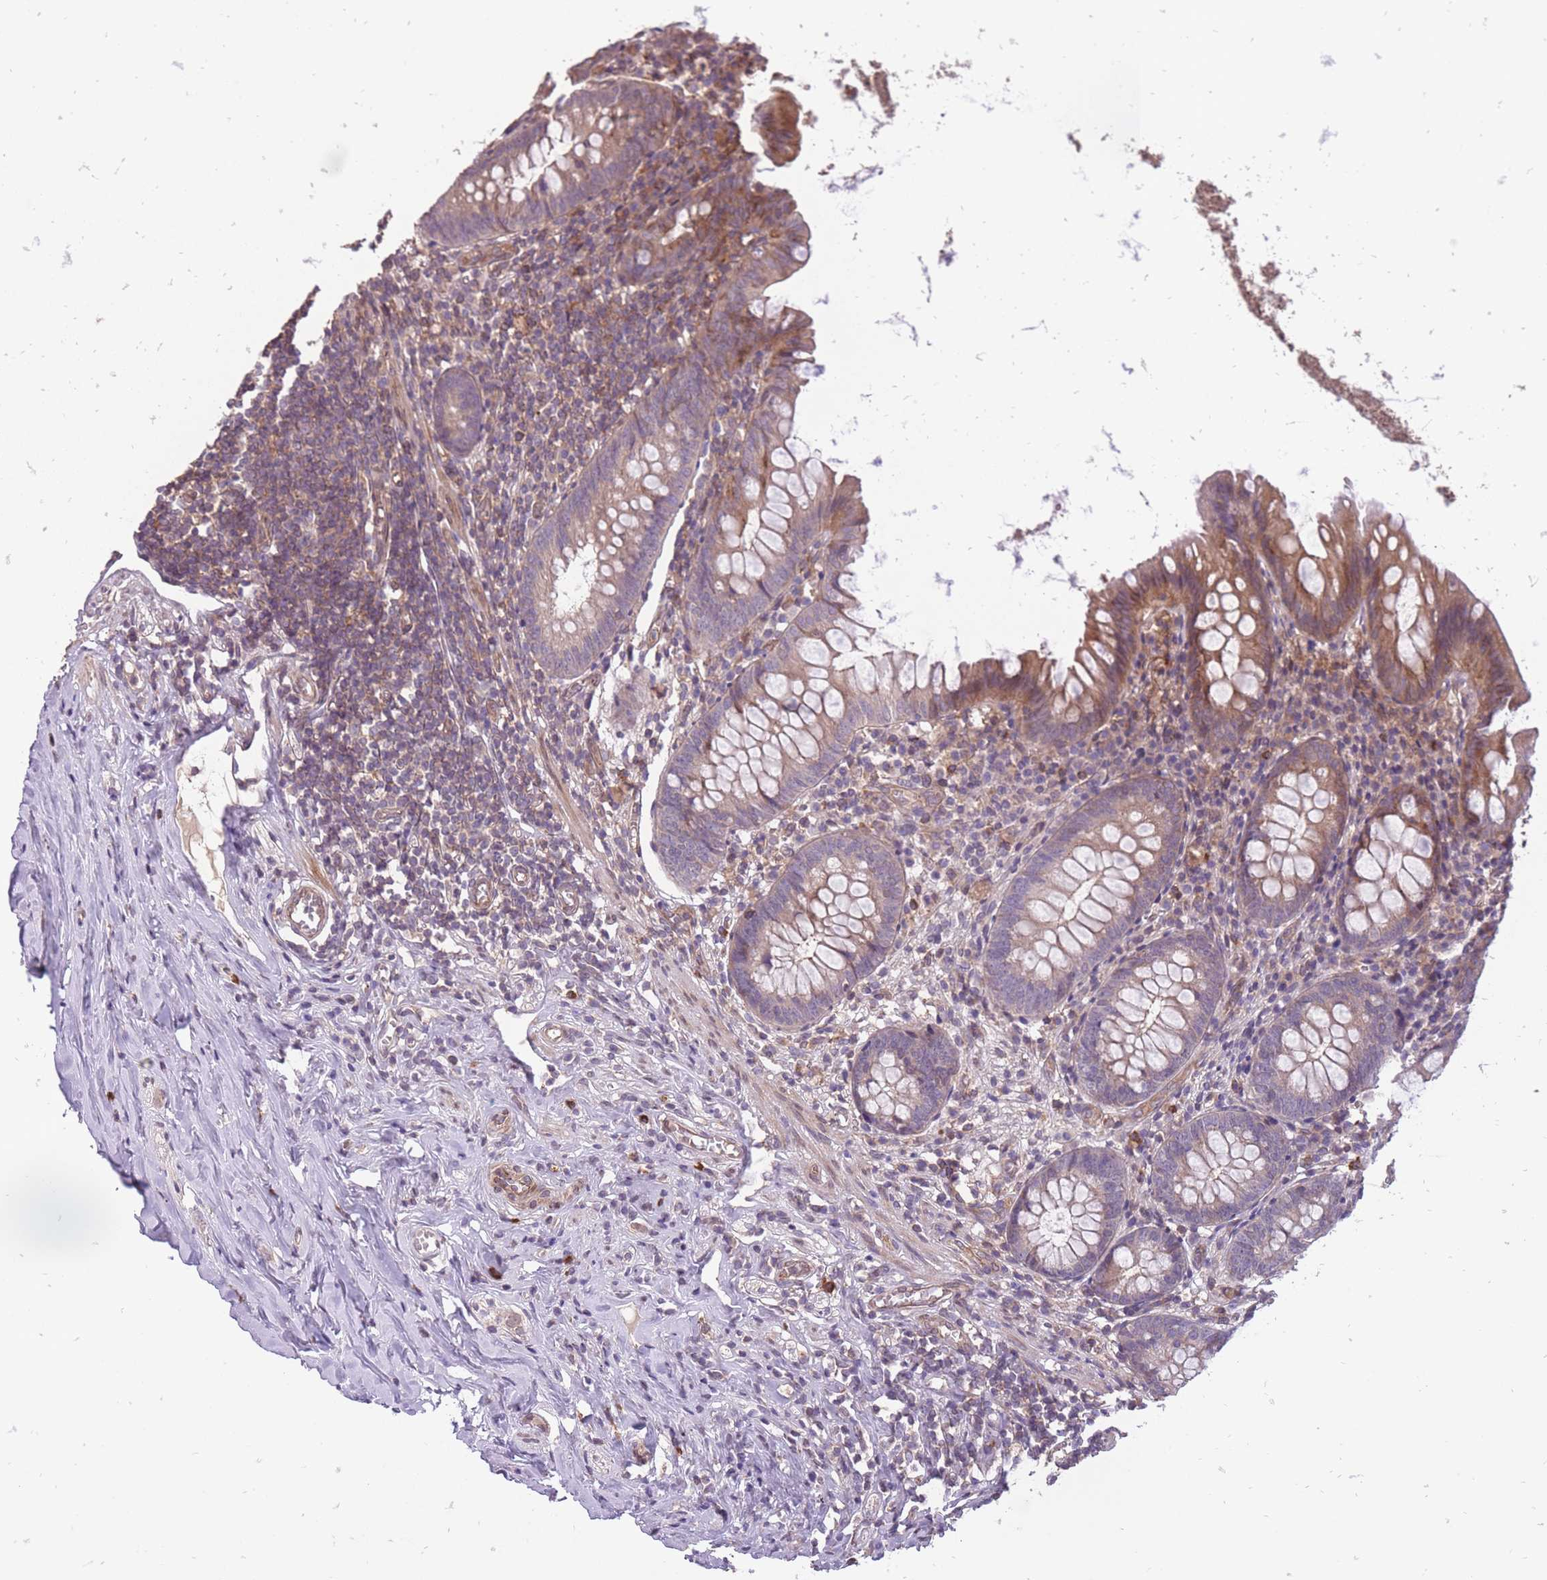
{"staining": {"intensity": "moderate", "quantity": "25%-75%", "location": "cytoplasmic/membranous"}, "tissue": "appendix", "cell_type": "Glandular cells", "image_type": "normal", "snomed": [{"axis": "morphology", "description": "Normal tissue, NOS"}, {"axis": "topography", "description": "Appendix"}], "caption": "A high-resolution photomicrograph shows immunohistochemistry staining of benign appendix, which reveals moderate cytoplasmic/membranous staining in about 25%-75% of glandular cells.", "gene": "TET3", "patient": {"sex": "female", "age": 51}}